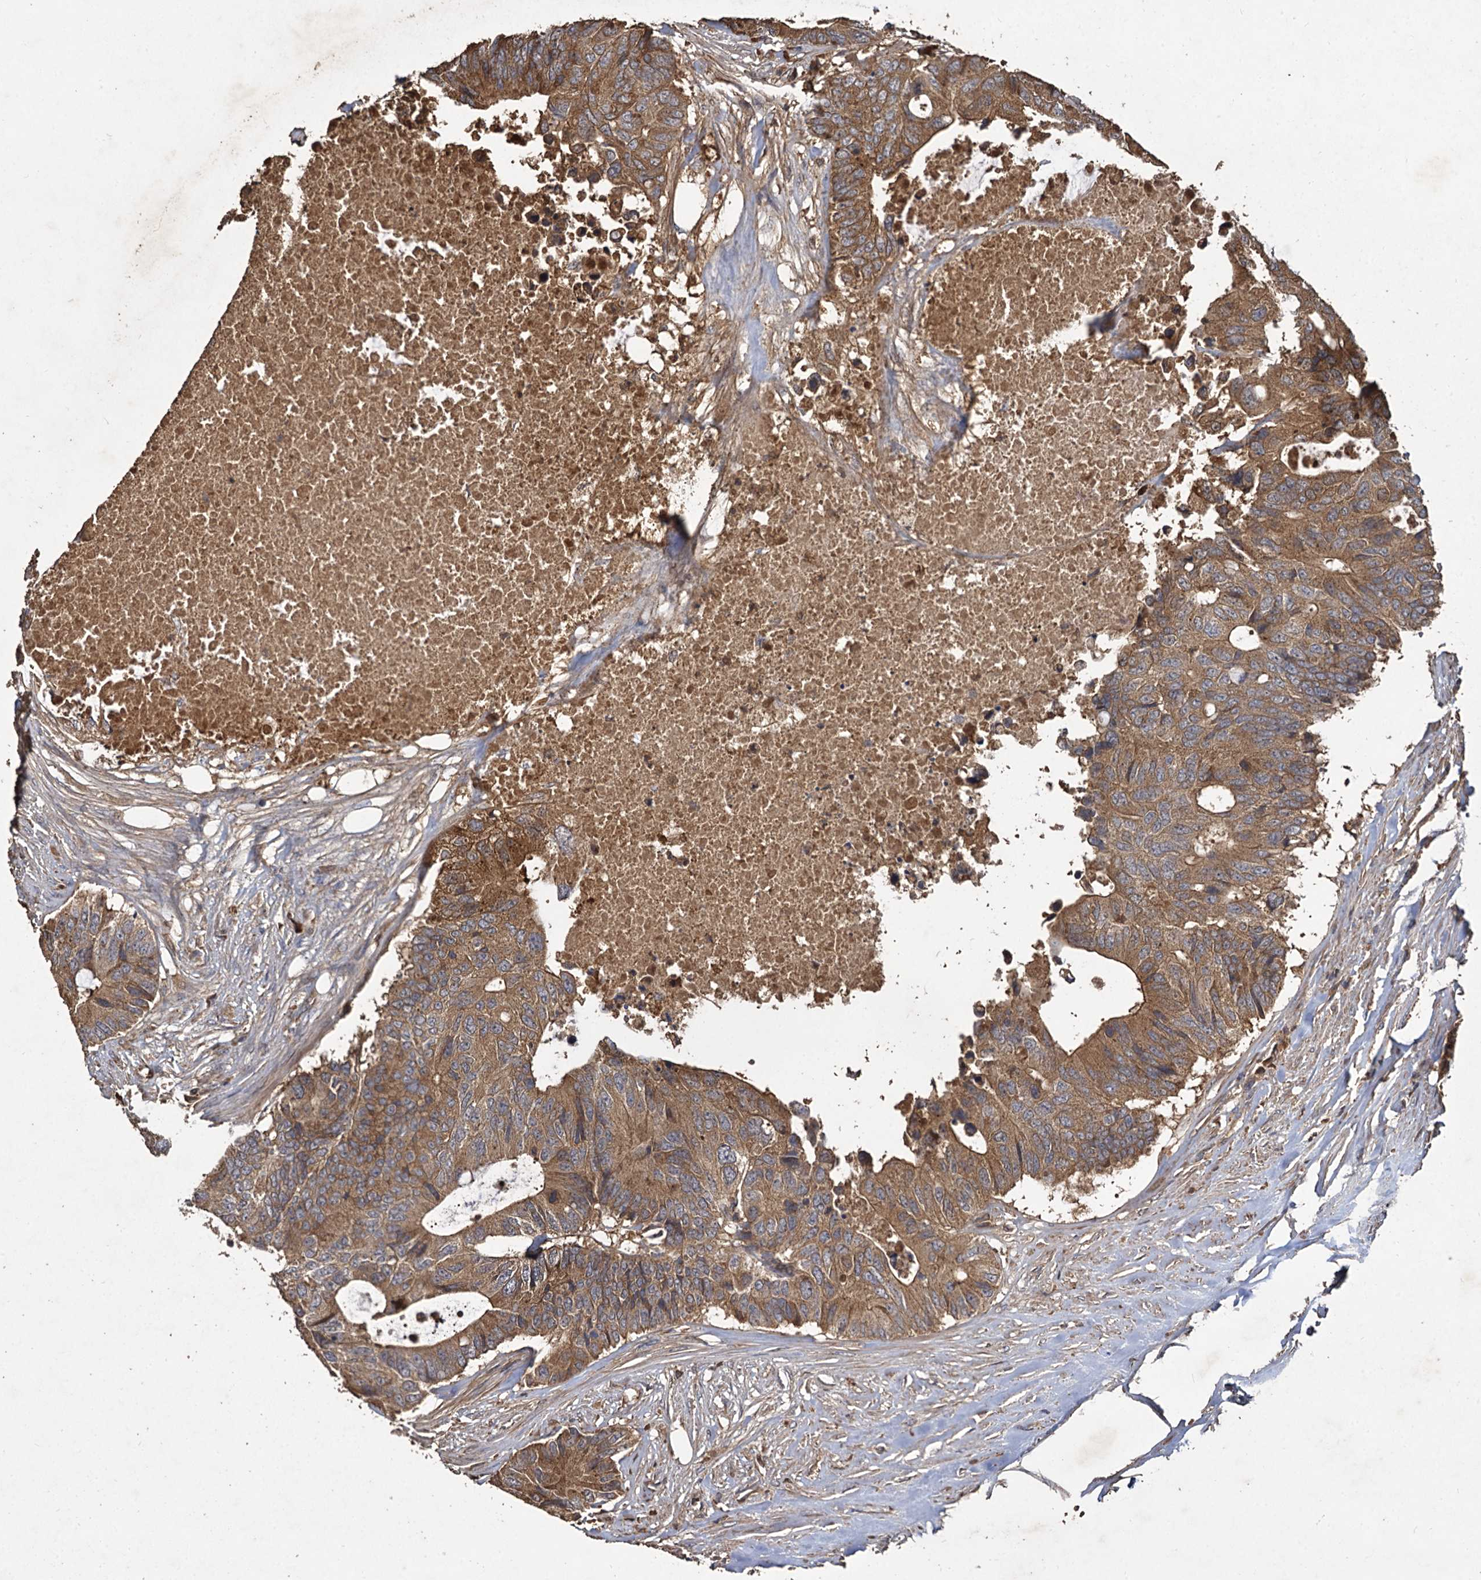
{"staining": {"intensity": "moderate", "quantity": ">75%", "location": "cytoplasmic/membranous"}, "tissue": "colorectal cancer", "cell_type": "Tumor cells", "image_type": "cancer", "snomed": [{"axis": "morphology", "description": "Adenocarcinoma, NOS"}, {"axis": "topography", "description": "Colon"}], "caption": "Immunohistochemical staining of human colorectal adenocarcinoma shows medium levels of moderate cytoplasmic/membranous protein positivity in about >75% of tumor cells.", "gene": "GCLC", "patient": {"sex": "male", "age": 71}}